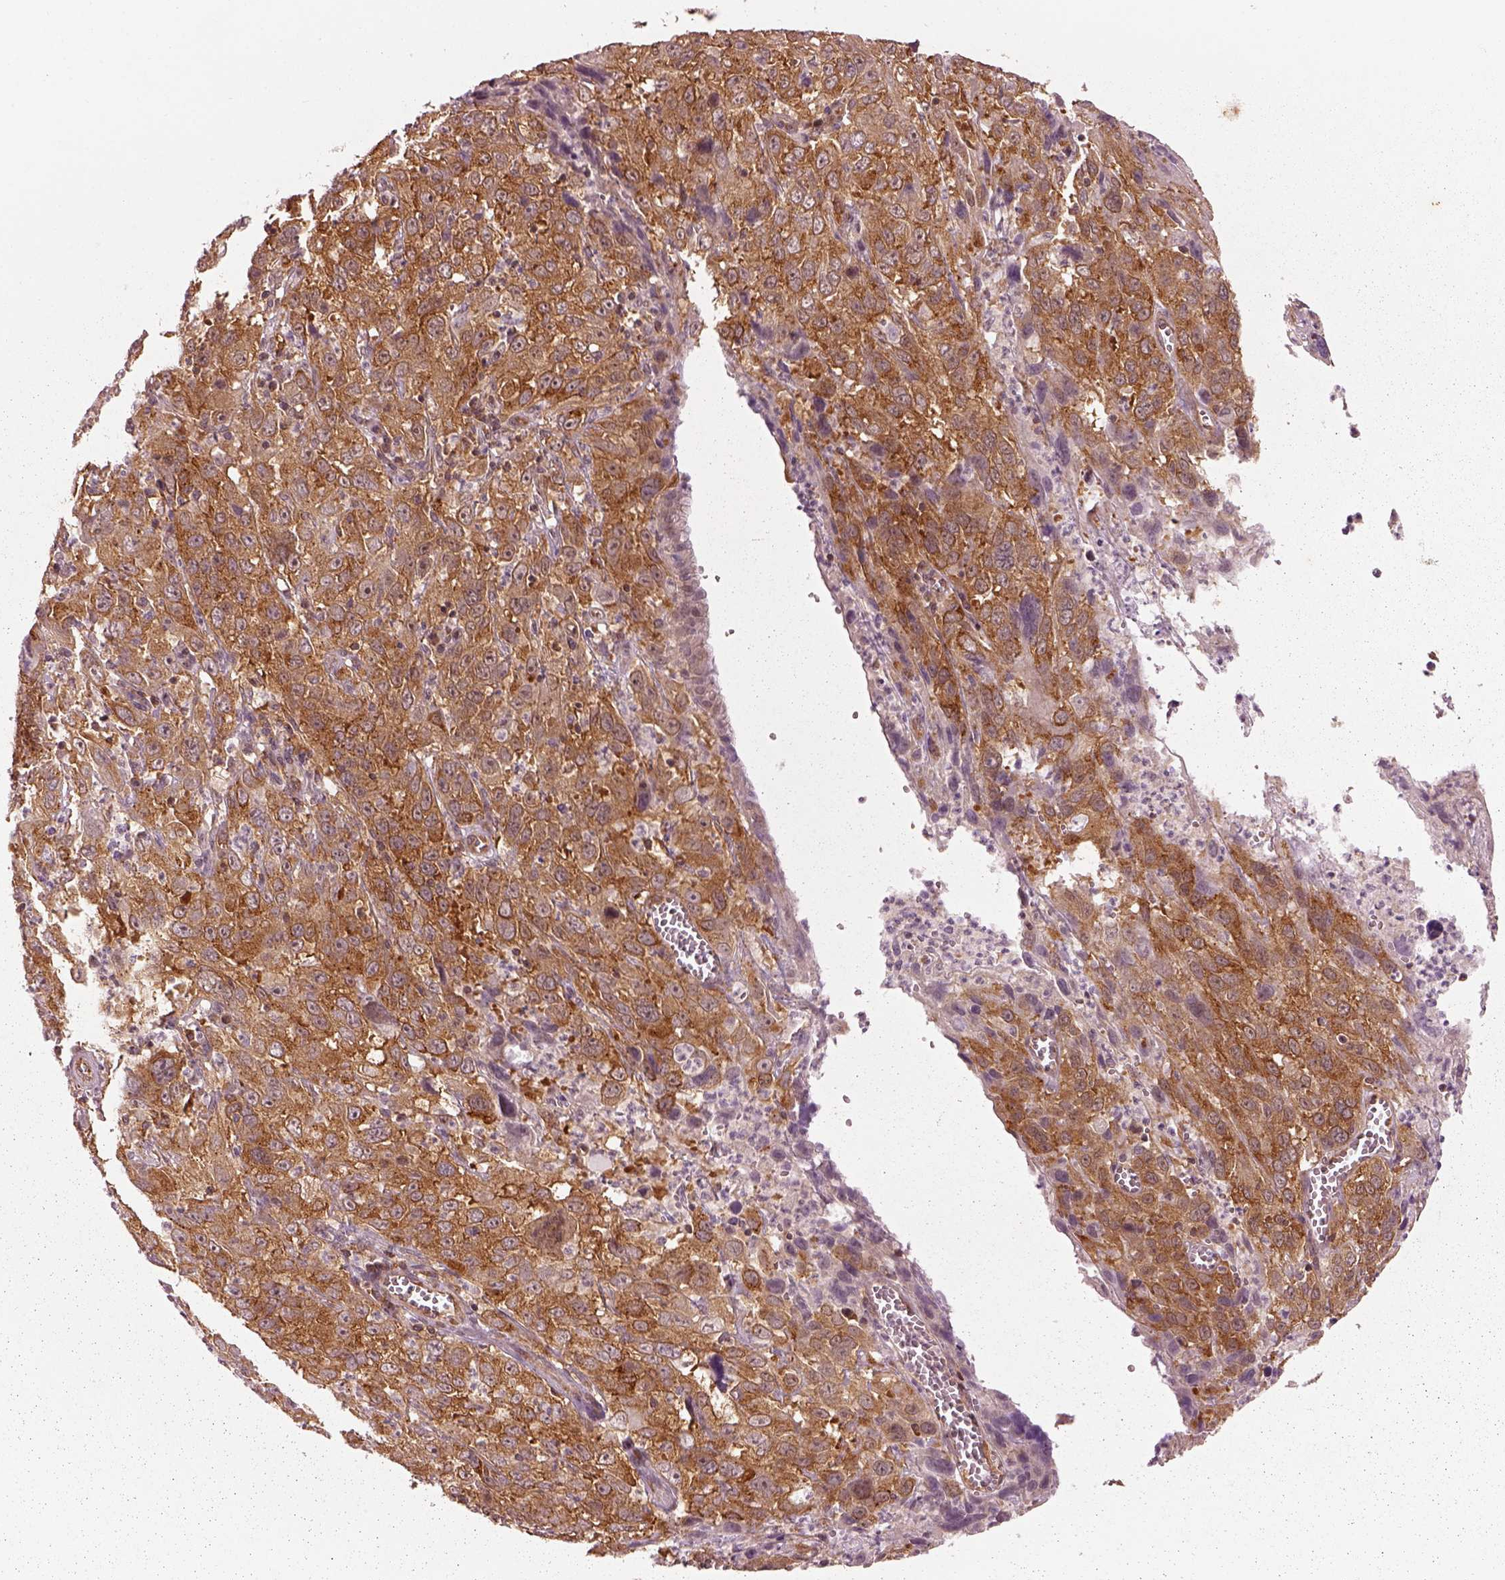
{"staining": {"intensity": "moderate", "quantity": ">75%", "location": "cytoplasmic/membranous"}, "tissue": "cervical cancer", "cell_type": "Tumor cells", "image_type": "cancer", "snomed": [{"axis": "morphology", "description": "Squamous cell carcinoma, NOS"}, {"axis": "topography", "description": "Cervix"}], "caption": "Protein staining displays moderate cytoplasmic/membranous positivity in approximately >75% of tumor cells in squamous cell carcinoma (cervical).", "gene": "LSM14A", "patient": {"sex": "female", "age": 32}}